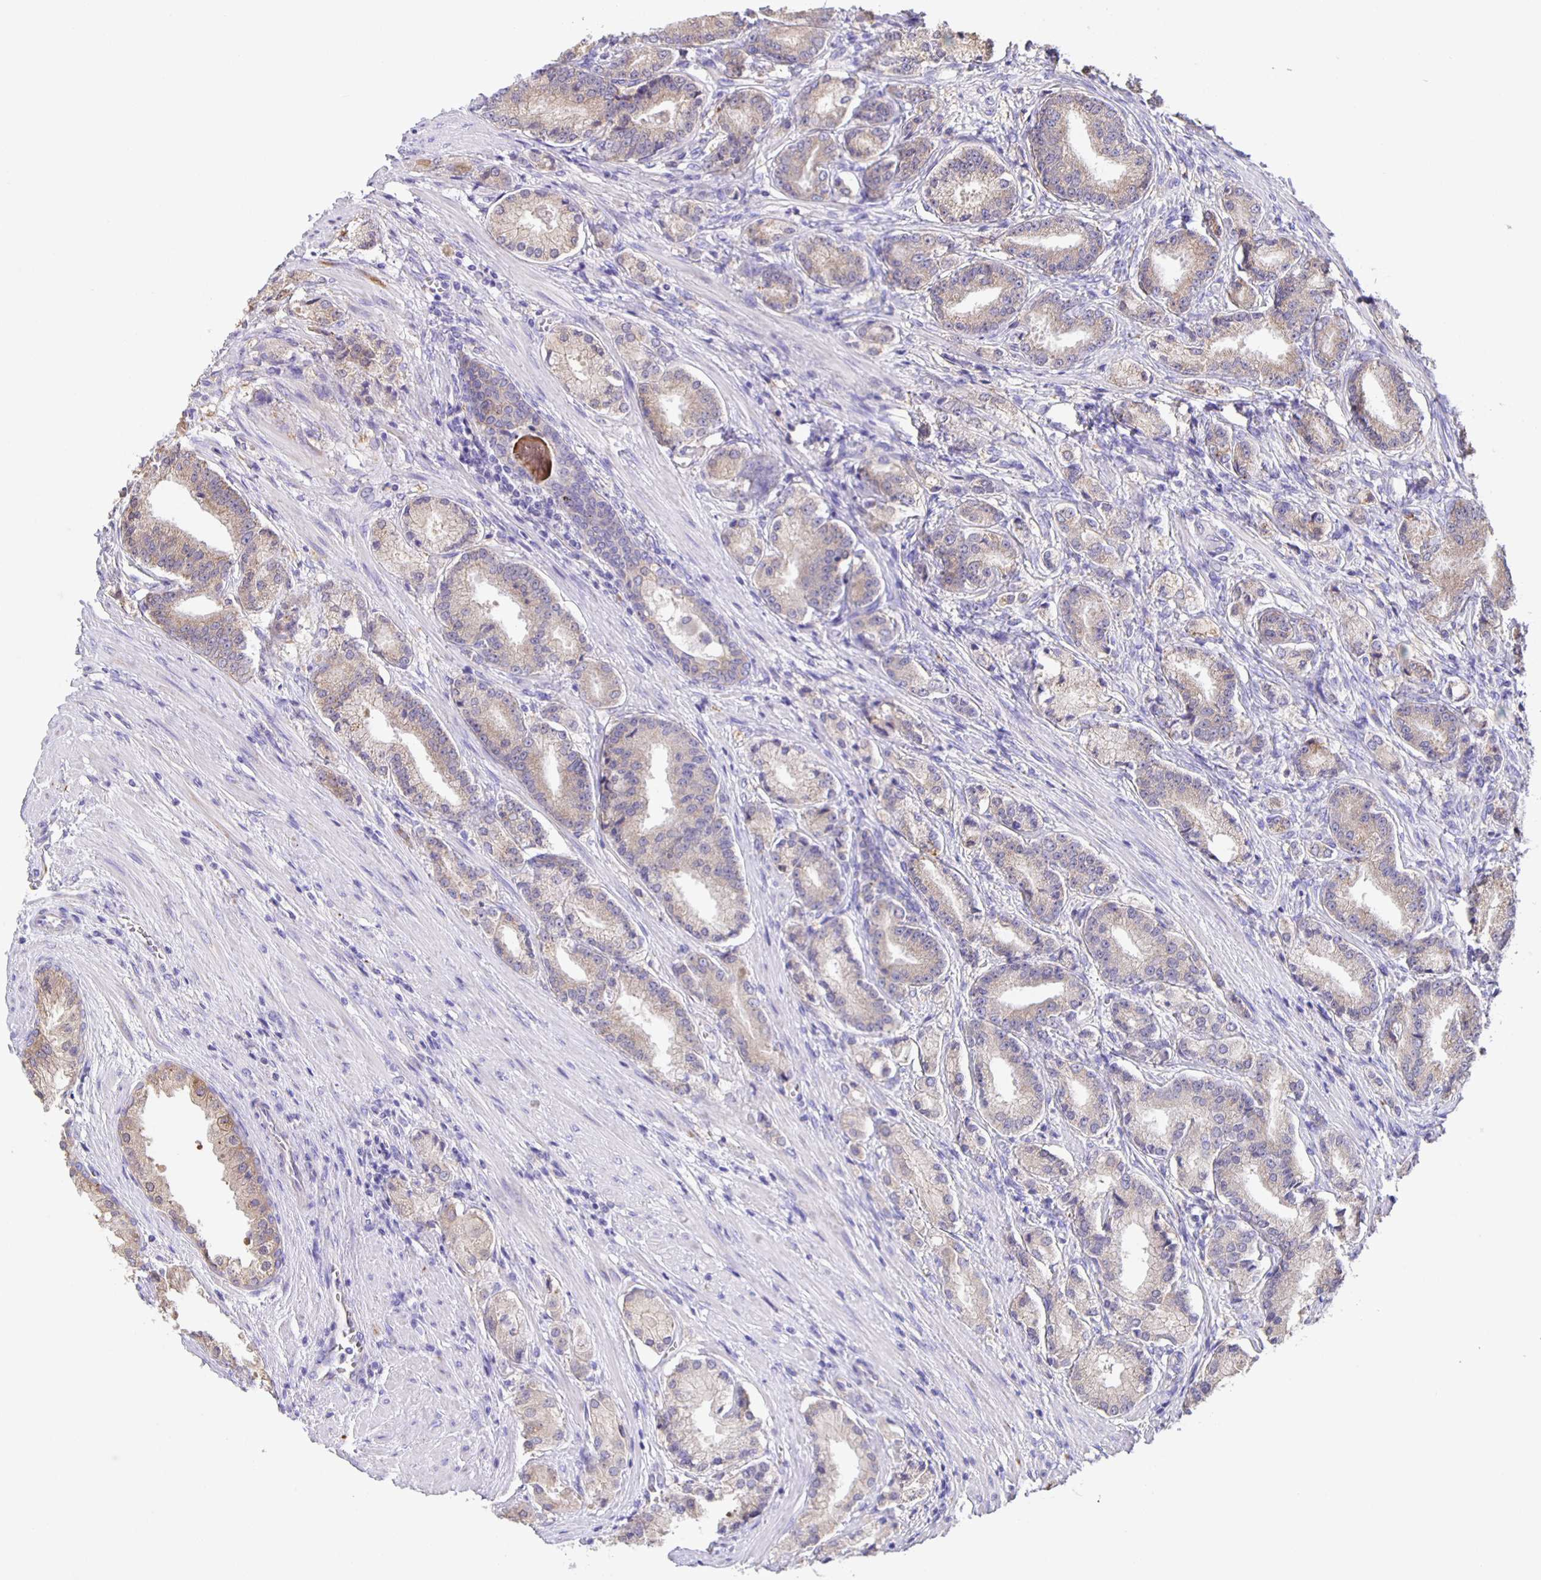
{"staining": {"intensity": "weak", "quantity": "25%-75%", "location": "cytoplasmic/membranous"}, "tissue": "prostate cancer", "cell_type": "Tumor cells", "image_type": "cancer", "snomed": [{"axis": "morphology", "description": "Adenocarcinoma, High grade"}, {"axis": "topography", "description": "Prostate and seminal vesicle, NOS"}], "caption": "A brown stain shows weak cytoplasmic/membranous staining of a protein in adenocarcinoma (high-grade) (prostate) tumor cells.", "gene": "JMJD4", "patient": {"sex": "male", "age": 61}}